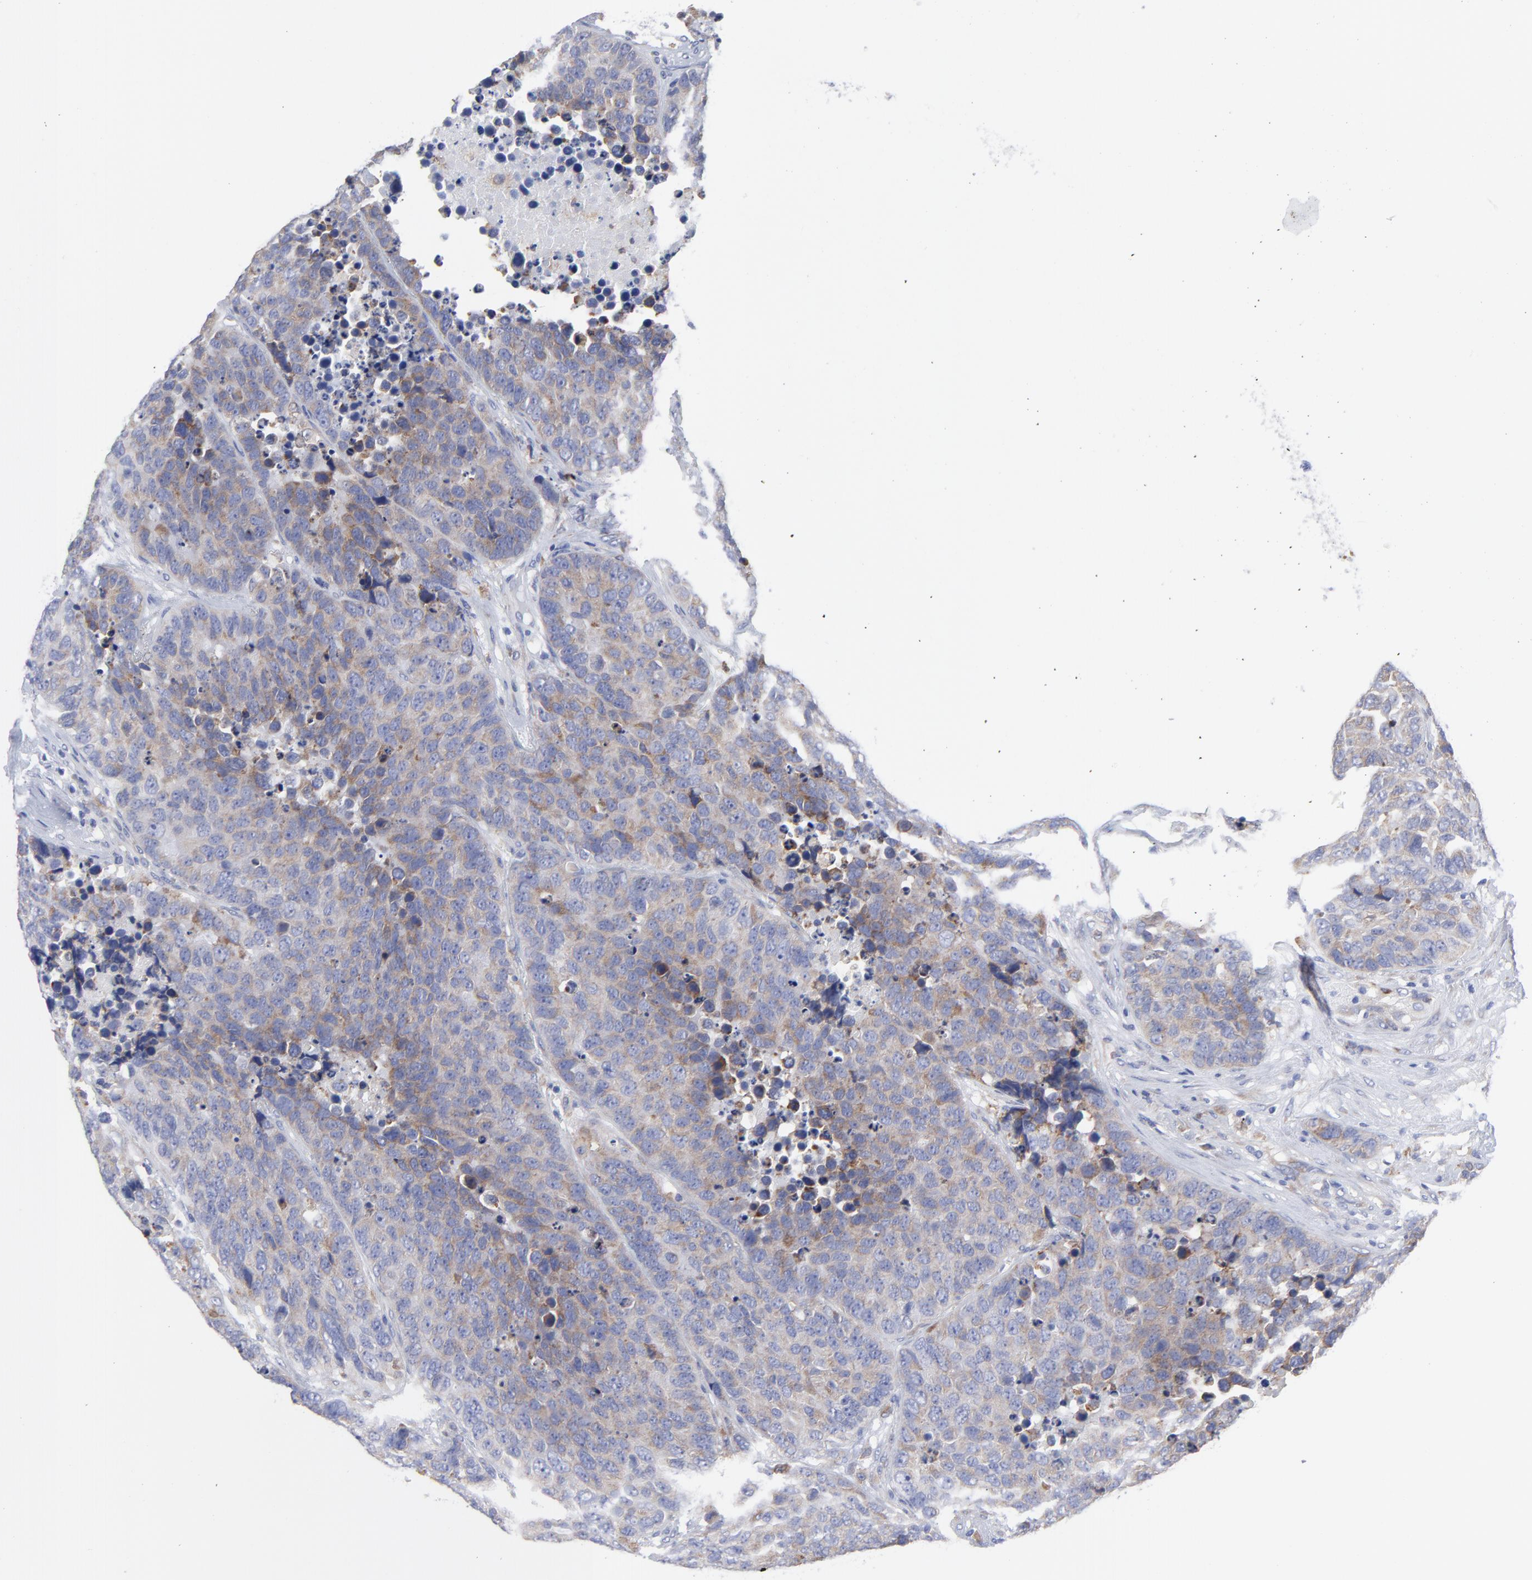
{"staining": {"intensity": "weak", "quantity": ">75%", "location": "cytoplasmic/membranous"}, "tissue": "carcinoid", "cell_type": "Tumor cells", "image_type": "cancer", "snomed": [{"axis": "morphology", "description": "Carcinoid, malignant, NOS"}, {"axis": "topography", "description": "Lung"}], "caption": "The micrograph displays immunohistochemical staining of carcinoid (malignant). There is weak cytoplasmic/membranous staining is present in approximately >75% of tumor cells.", "gene": "MOSPD2", "patient": {"sex": "male", "age": 60}}